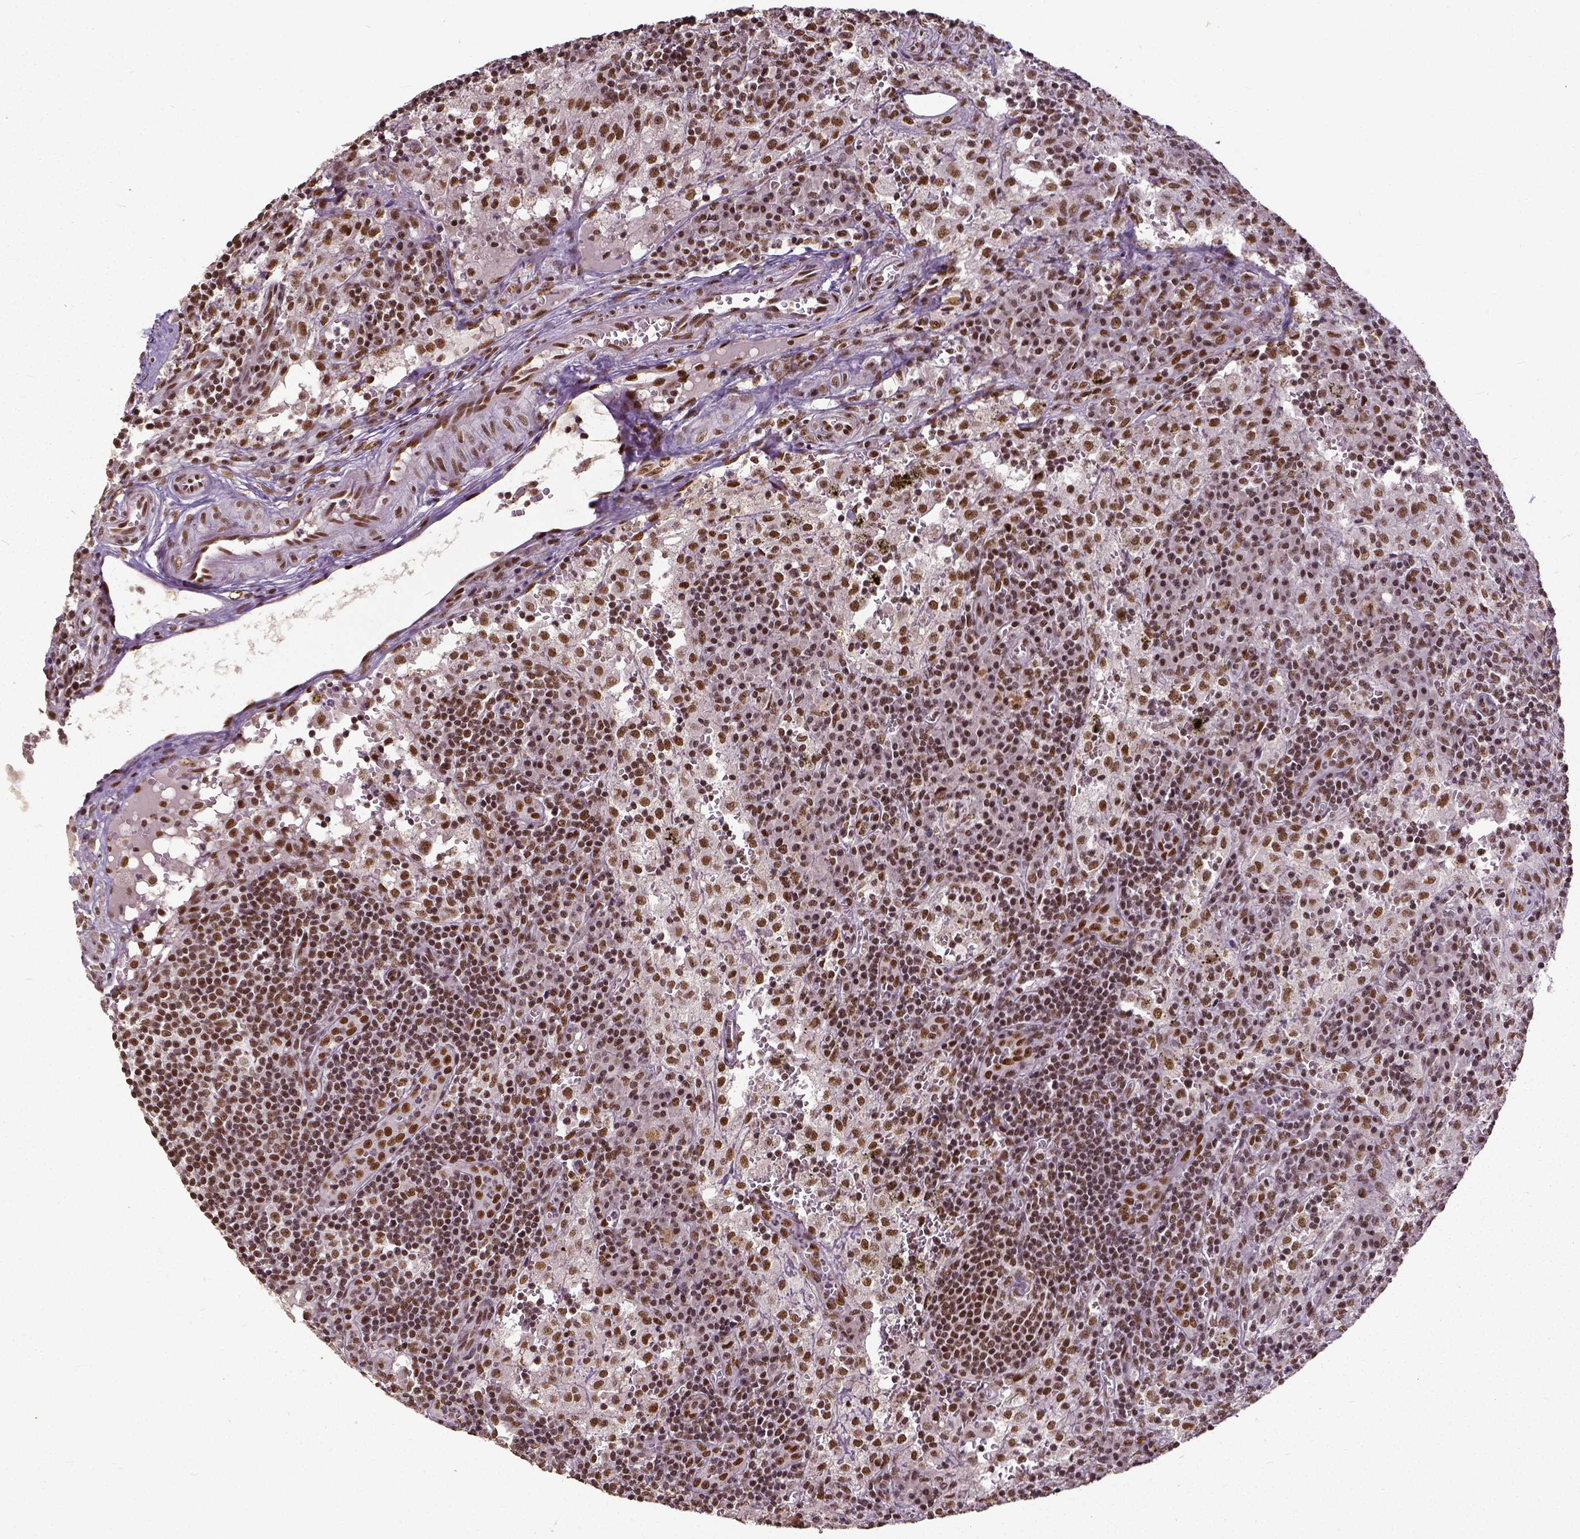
{"staining": {"intensity": "strong", "quantity": "<25%", "location": "nuclear"}, "tissue": "lymph node", "cell_type": "Non-germinal center cells", "image_type": "normal", "snomed": [{"axis": "morphology", "description": "Normal tissue, NOS"}, {"axis": "topography", "description": "Lymph node"}], "caption": "Immunohistochemistry staining of unremarkable lymph node, which reveals medium levels of strong nuclear staining in approximately <25% of non-germinal center cells indicating strong nuclear protein expression. The staining was performed using DAB (brown) for protein detection and nuclei were counterstained in hematoxylin (blue).", "gene": "ATRX", "patient": {"sex": "male", "age": 62}}